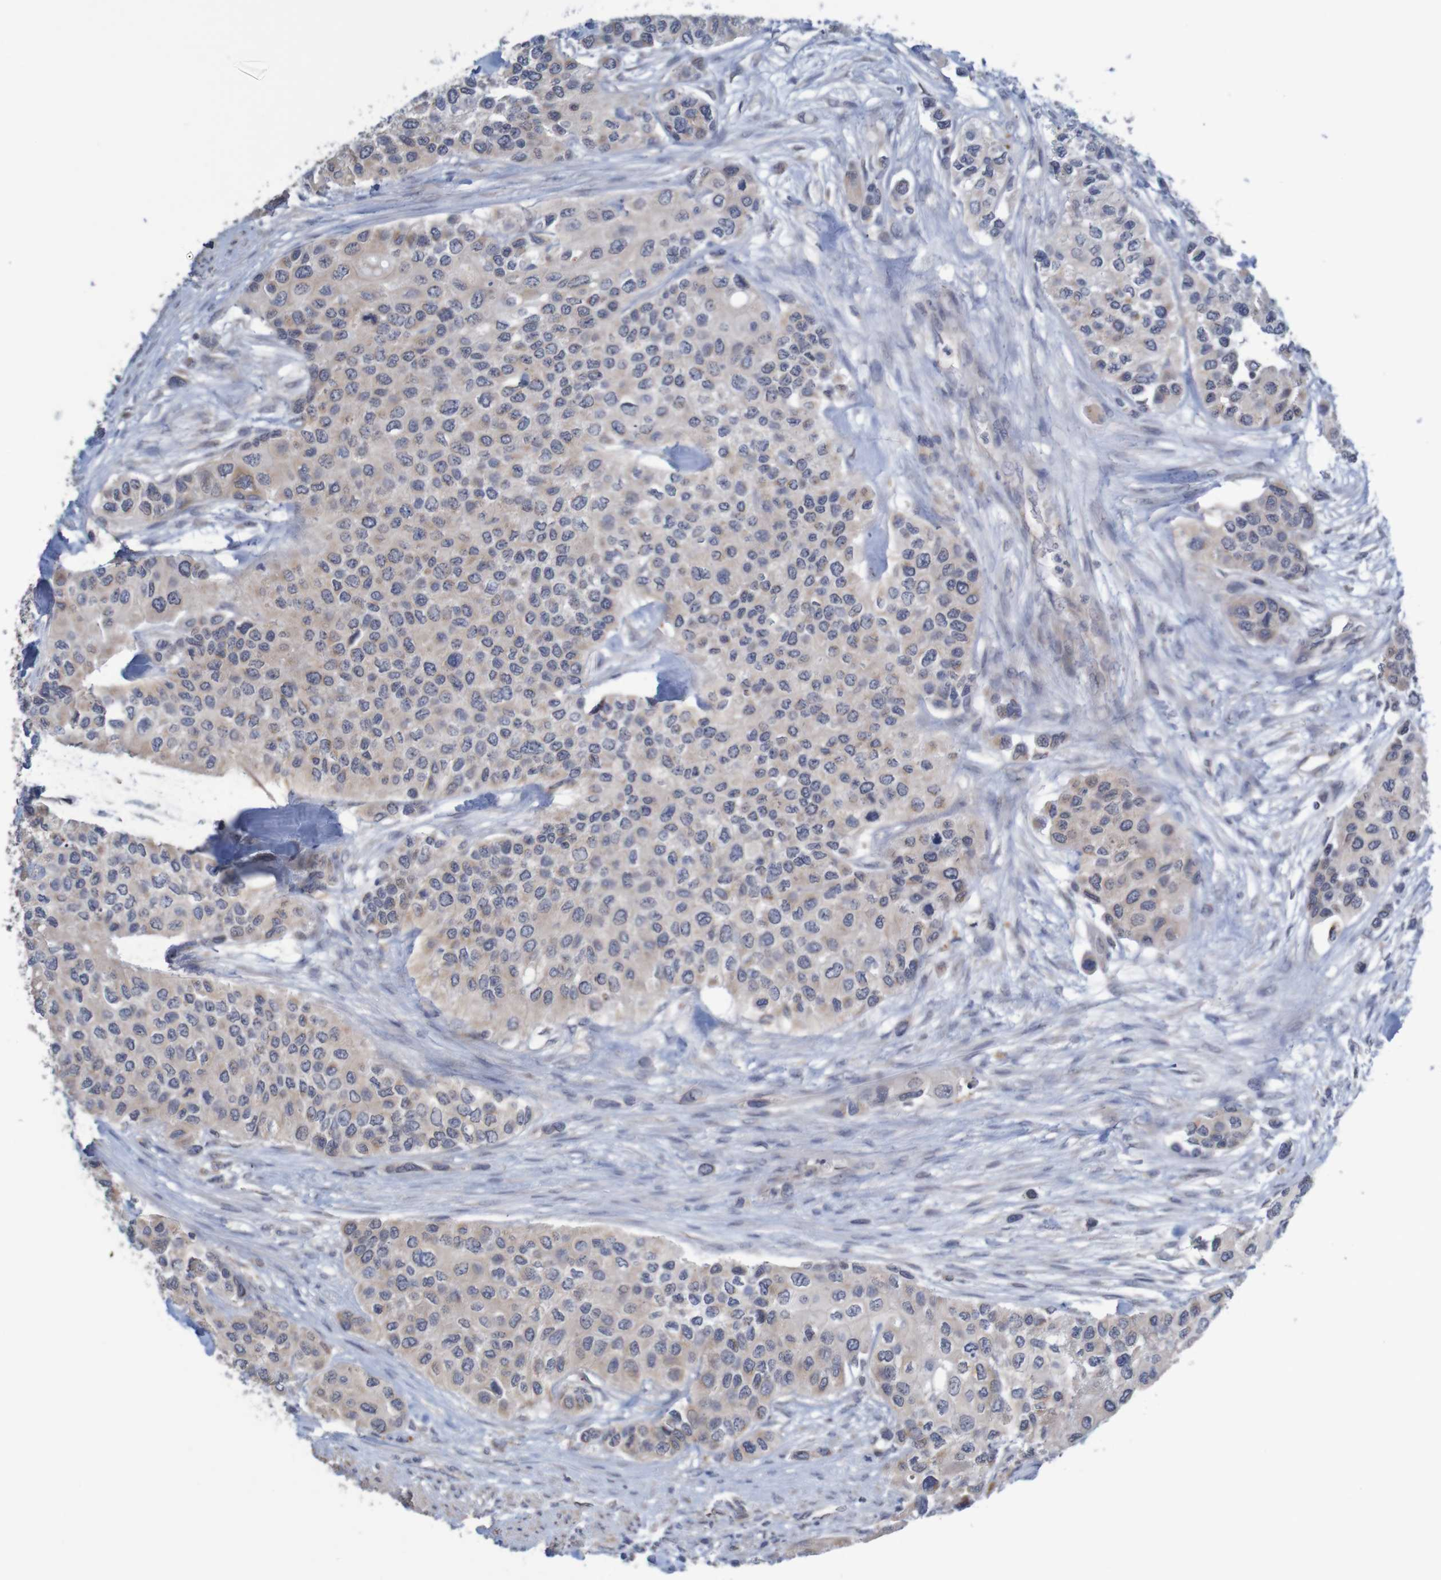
{"staining": {"intensity": "weak", "quantity": "<25%", "location": "cytoplasmic/membranous"}, "tissue": "urothelial cancer", "cell_type": "Tumor cells", "image_type": "cancer", "snomed": [{"axis": "morphology", "description": "Urothelial carcinoma, High grade"}, {"axis": "topography", "description": "Urinary bladder"}], "caption": "This is a image of immunohistochemistry (IHC) staining of urothelial cancer, which shows no expression in tumor cells.", "gene": "ANKK1", "patient": {"sex": "female", "age": 56}}